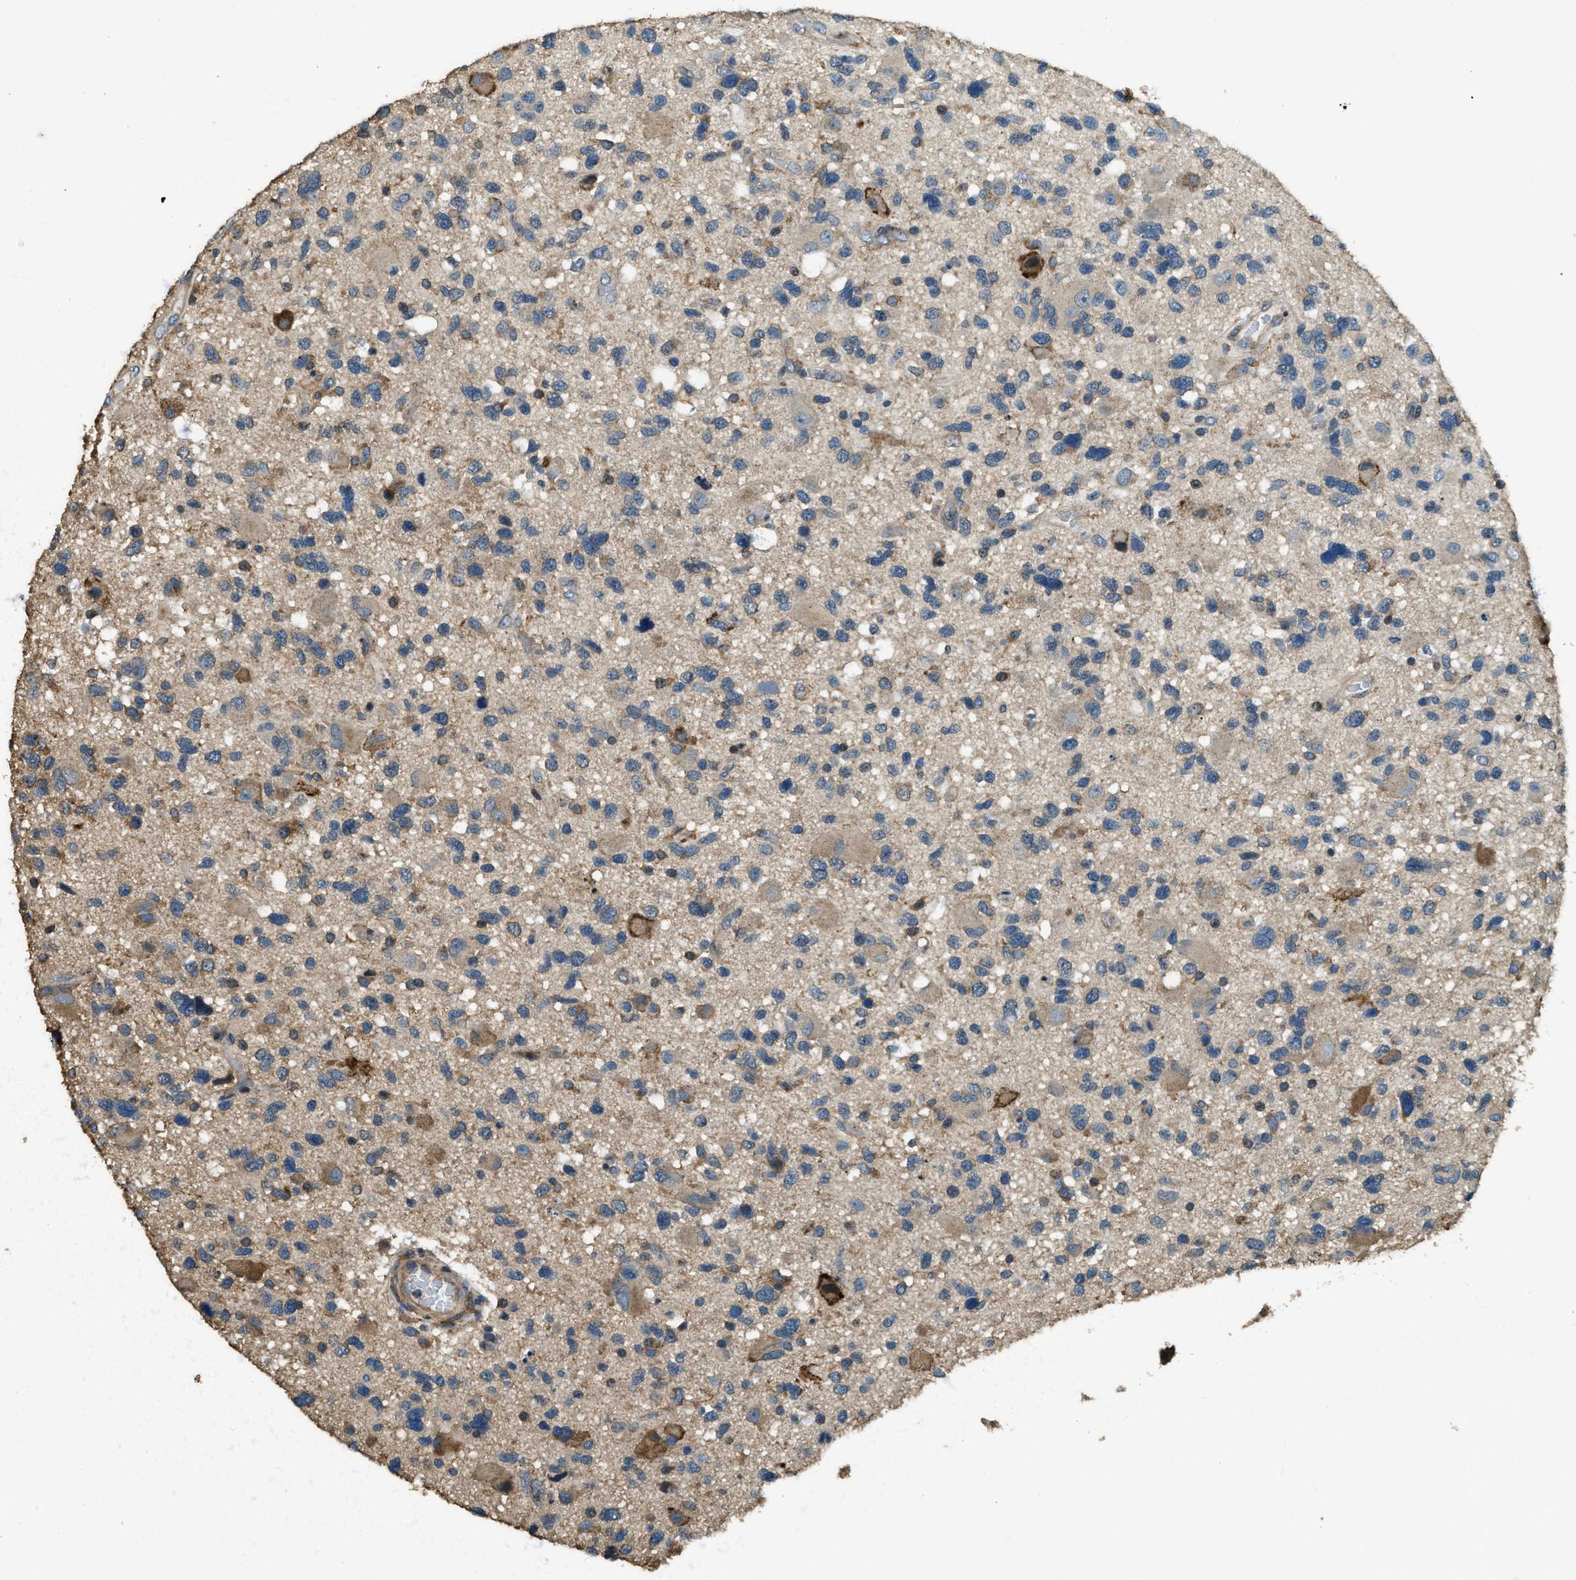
{"staining": {"intensity": "moderate", "quantity": "<25%", "location": "cytoplasmic/membranous"}, "tissue": "glioma", "cell_type": "Tumor cells", "image_type": "cancer", "snomed": [{"axis": "morphology", "description": "Glioma, malignant, High grade"}, {"axis": "topography", "description": "Brain"}], "caption": "Protein staining by immunohistochemistry displays moderate cytoplasmic/membranous staining in approximately <25% of tumor cells in glioma. Nuclei are stained in blue.", "gene": "ERGIC1", "patient": {"sex": "male", "age": 33}}